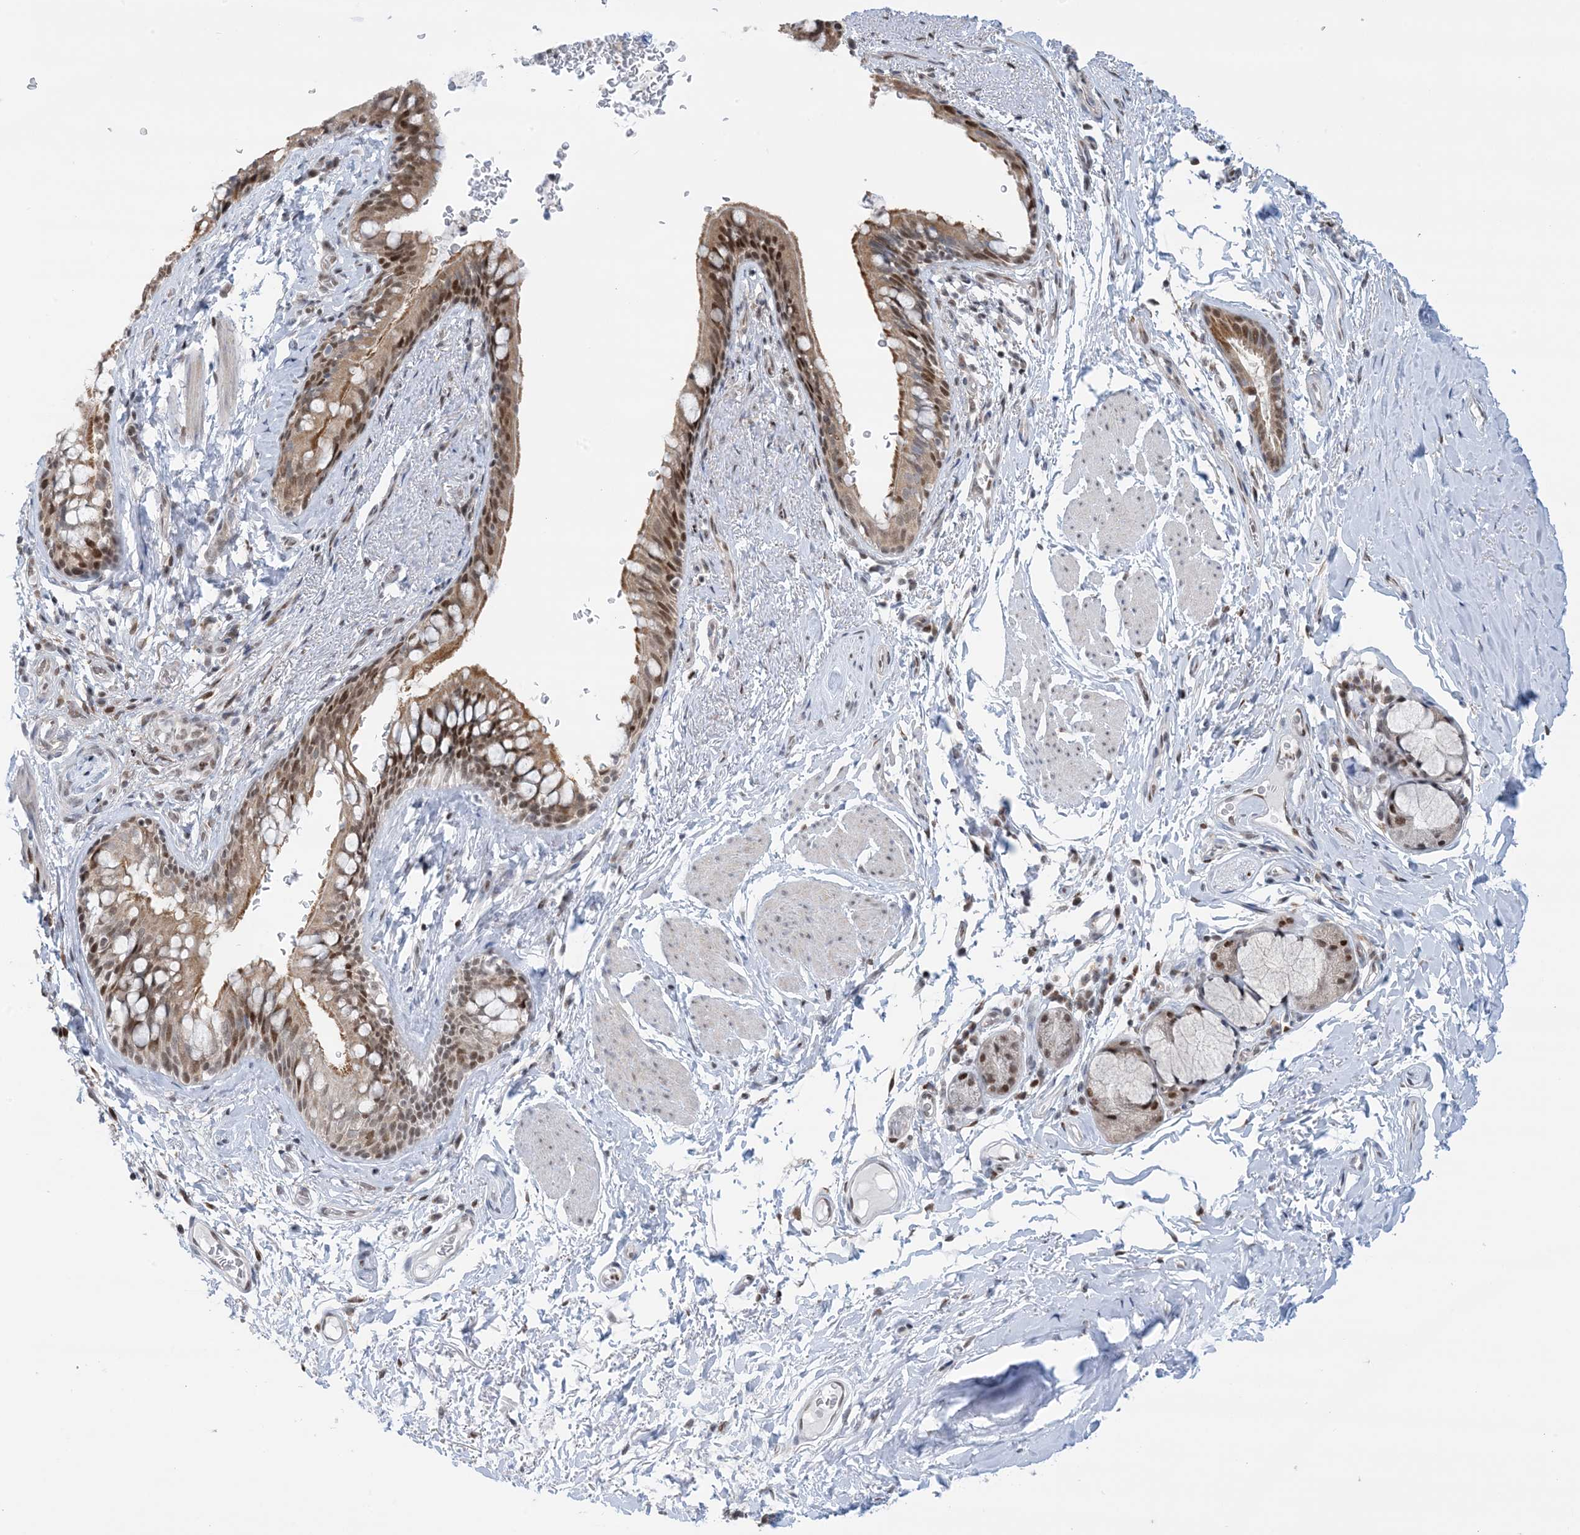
{"staining": {"intensity": "moderate", "quantity": ">75%", "location": "nuclear"}, "tissue": "bronchus", "cell_type": "Respiratory epithelial cells", "image_type": "normal", "snomed": [{"axis": "morphology", "description": "Normal tissue, NOS"}, {"axis": "topography", "description": "Cartilage tissue"}, {"axis": "topography", "description": "Bronchus"}], "caption": "There is medium levels of moderate nuclear expression in respiratory epithelial cells of benign bronchus, as demonstrated by immunohistochemical staining (brown color).", "gene": "TFPT", "patient": {"sex": "female", "age": 36}}